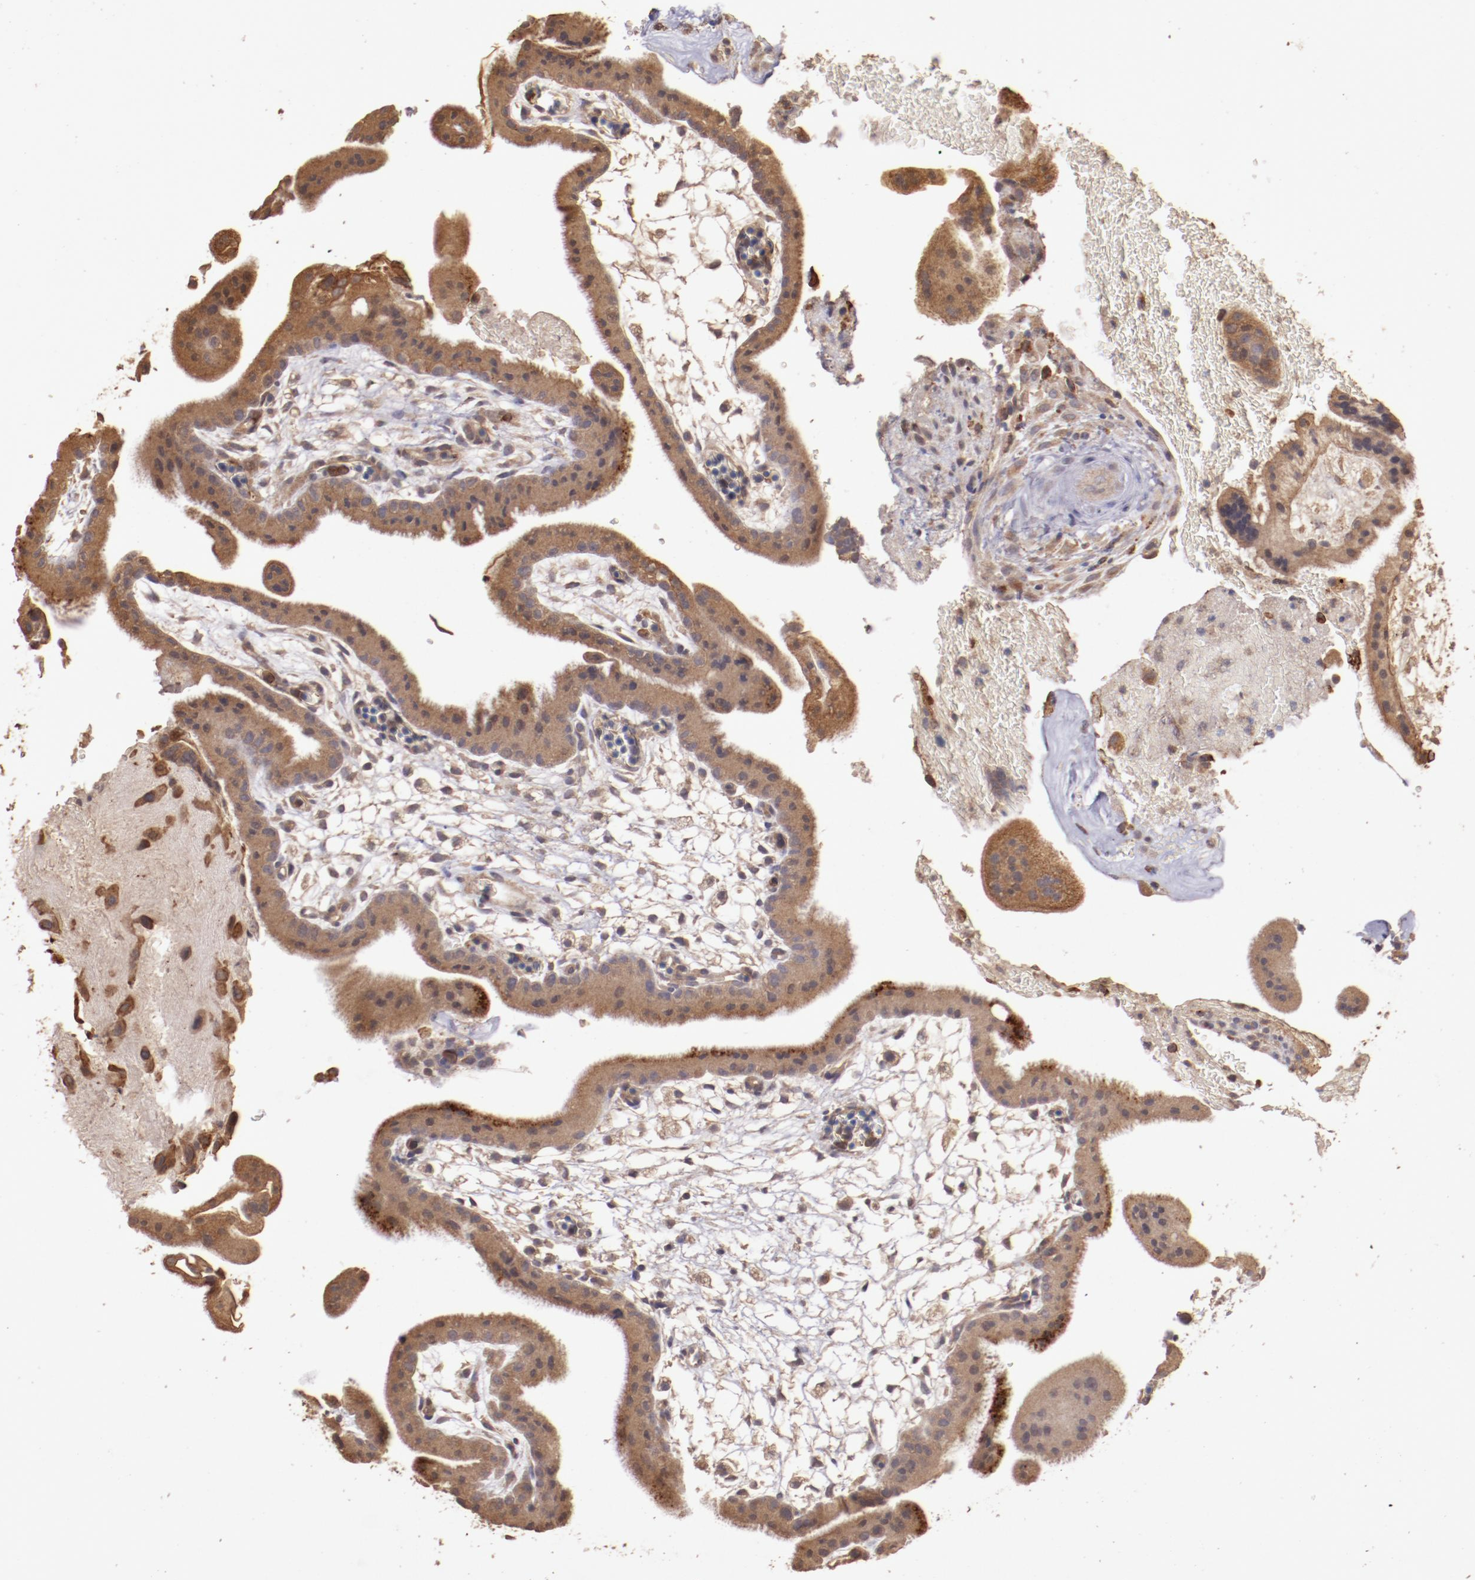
{"staining": {"intensity": "moderate", "quantity": ">75%", "location": "cytoplasmic/membranous"}, "tissue": "placenta", "cell_type": "Trophoblastic cells", "image_type": "normal", "snomed": [{"axis": "morphology", "description": "Normal tissue, NOS"}, {"axis": "topography", "description": "Placenta"}], "caption": "Protein positivity by IHC reveals moderate cytoplasmic/membranous expression in about >75% of trophoblastic cells in unremarkable placenta. (DAB (3,3'-diaminobenzidine) IHC with brightfield microscopy, high magnification).", "gene": "SRRD", "patient": {"sex": "female", "age": 19}}